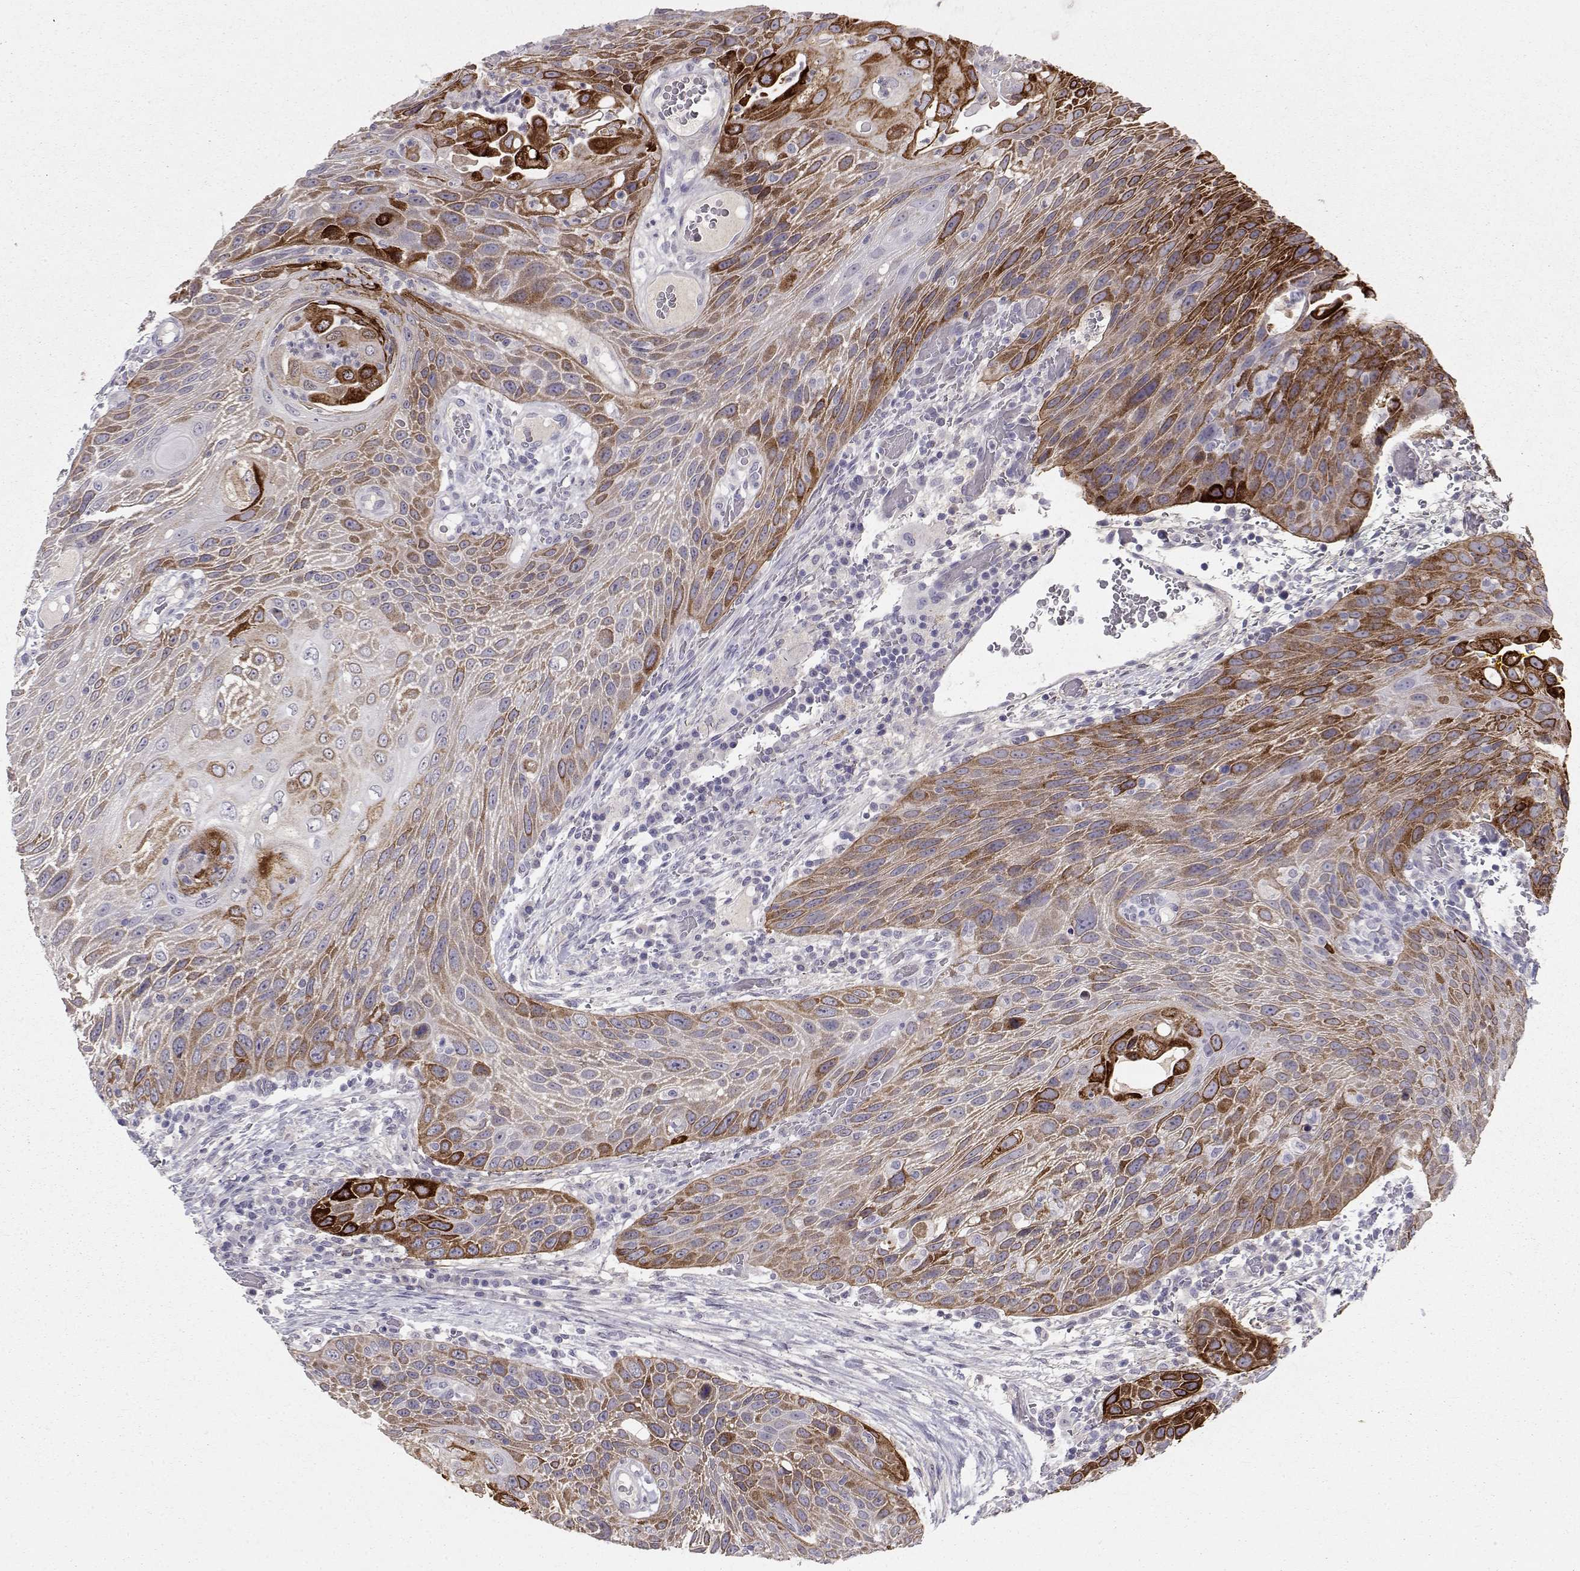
{"staining": {"intensity": "strong", "quantity": "<25%", "location": "cytoplasmic/membranous"}, "tissue": "head and neck cancer", "cell_type": "Tumor cells", "image_type": "cancer", "snomed": [{"axis": "morphology", "description": "Squamous cell carcinoma, NOS"}, {"axis": "topography", "description": "Head-Neck"}], "caption": "Head and neck cancer stained with a brown dye exhibits strong cytoplasmic/membranous positive staining in about <25% of tumor cells.", "gene": "LAMB3", "patient": {"sex": "male", "age": 69}}